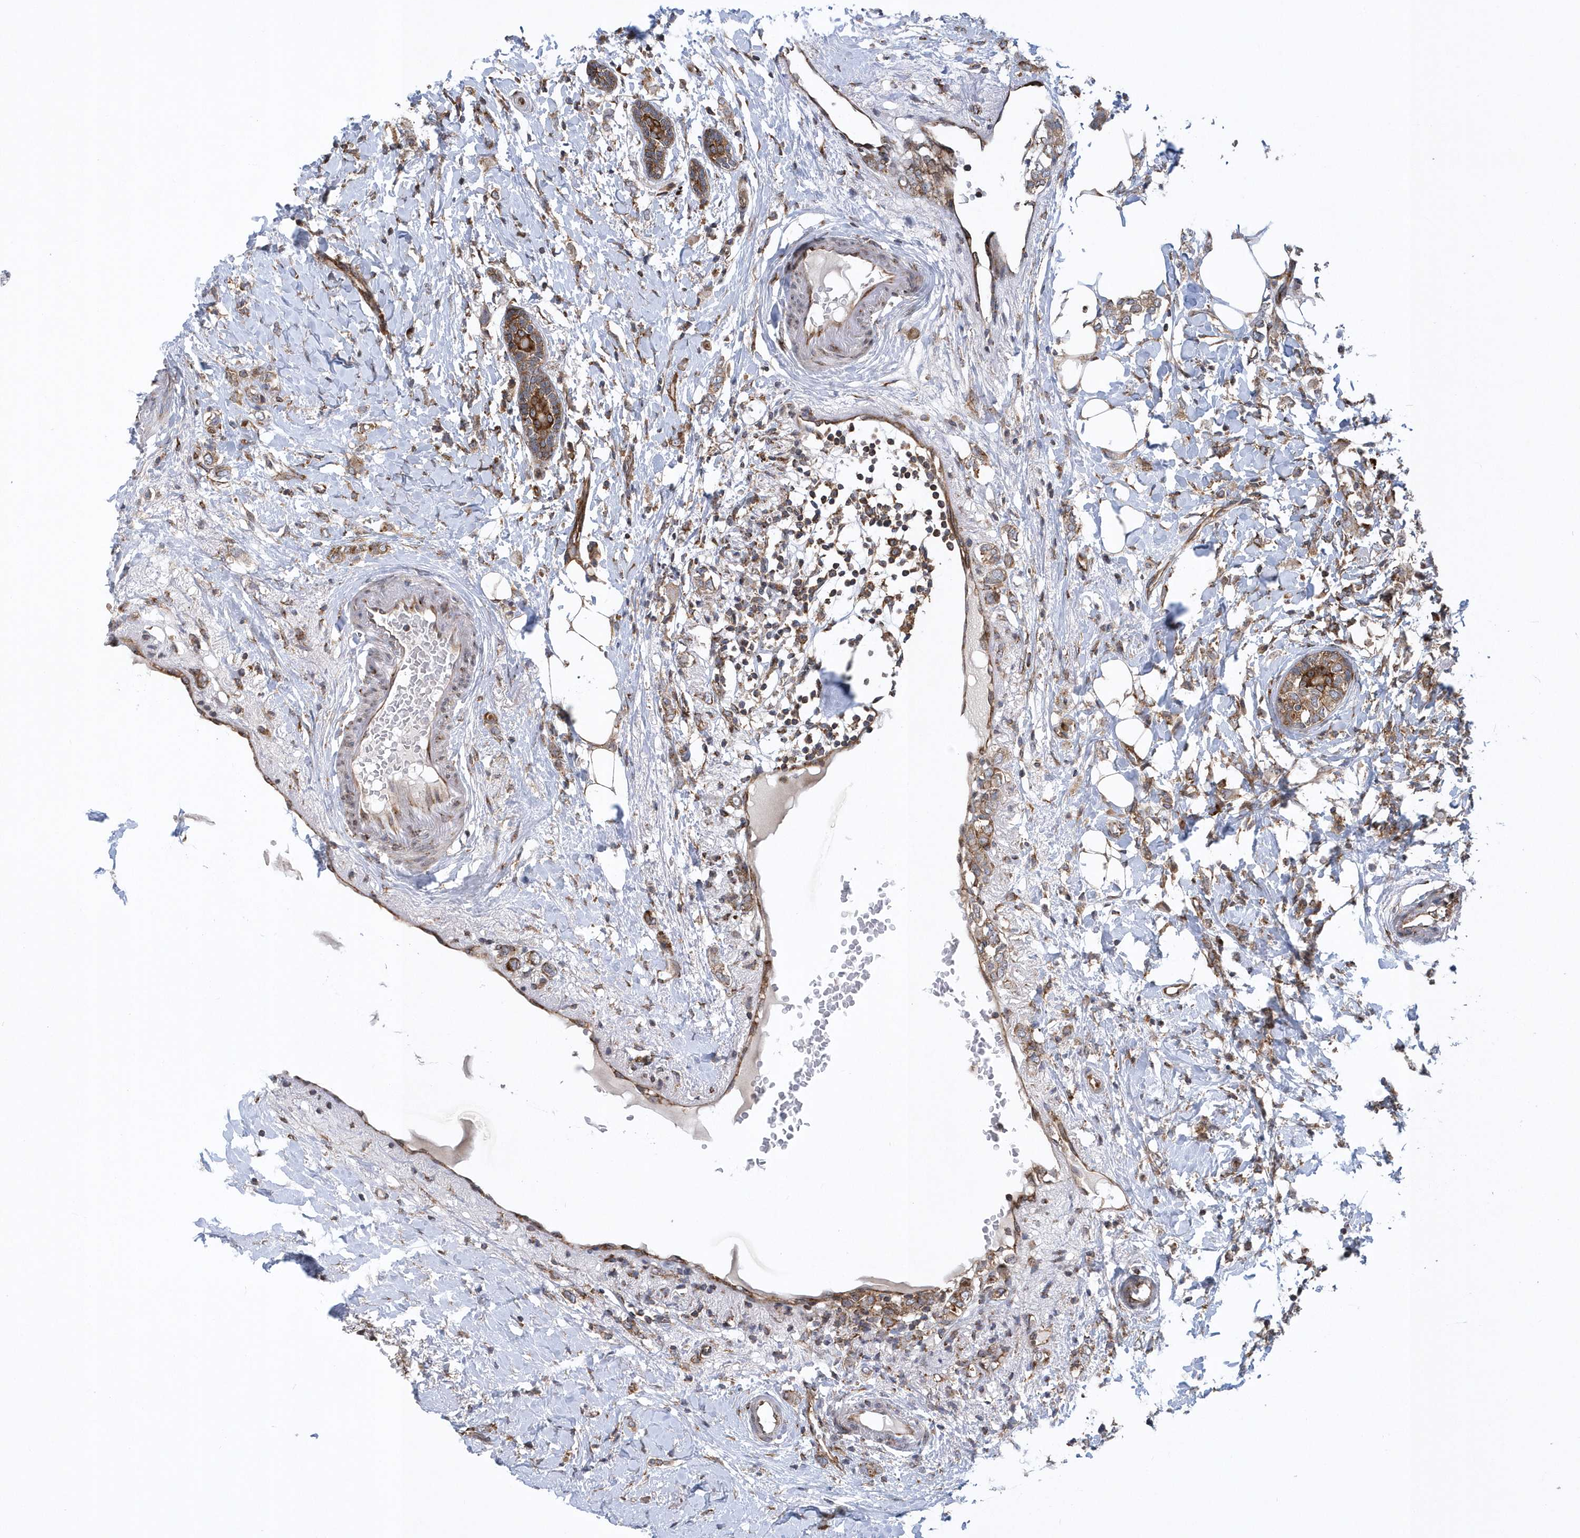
{"staining": {"intensity": "moderate", "quantity": ">75%", "location": "cytoplasmic/membranous"}, "tissue": "breast cancer", "cell_type": "Tumor cells", "image_type": "cancer", "snomed": [{"axis": "morphology", "description": "Normal tissue, NOS"}, {"axis": "morphology", "description": "Lobular carcinoma"}, {"axis": "topography", "description": "Breast"}], "caption": "There is medium levels of moderate cytoplasmic/membranous staining in tumor cells of breast cancer (lobular carcinoma), as demonstrated by immunohistochemical staining (brown color).", "gene": "PHF1", "patient": {"sex": "female", "age": 47}}